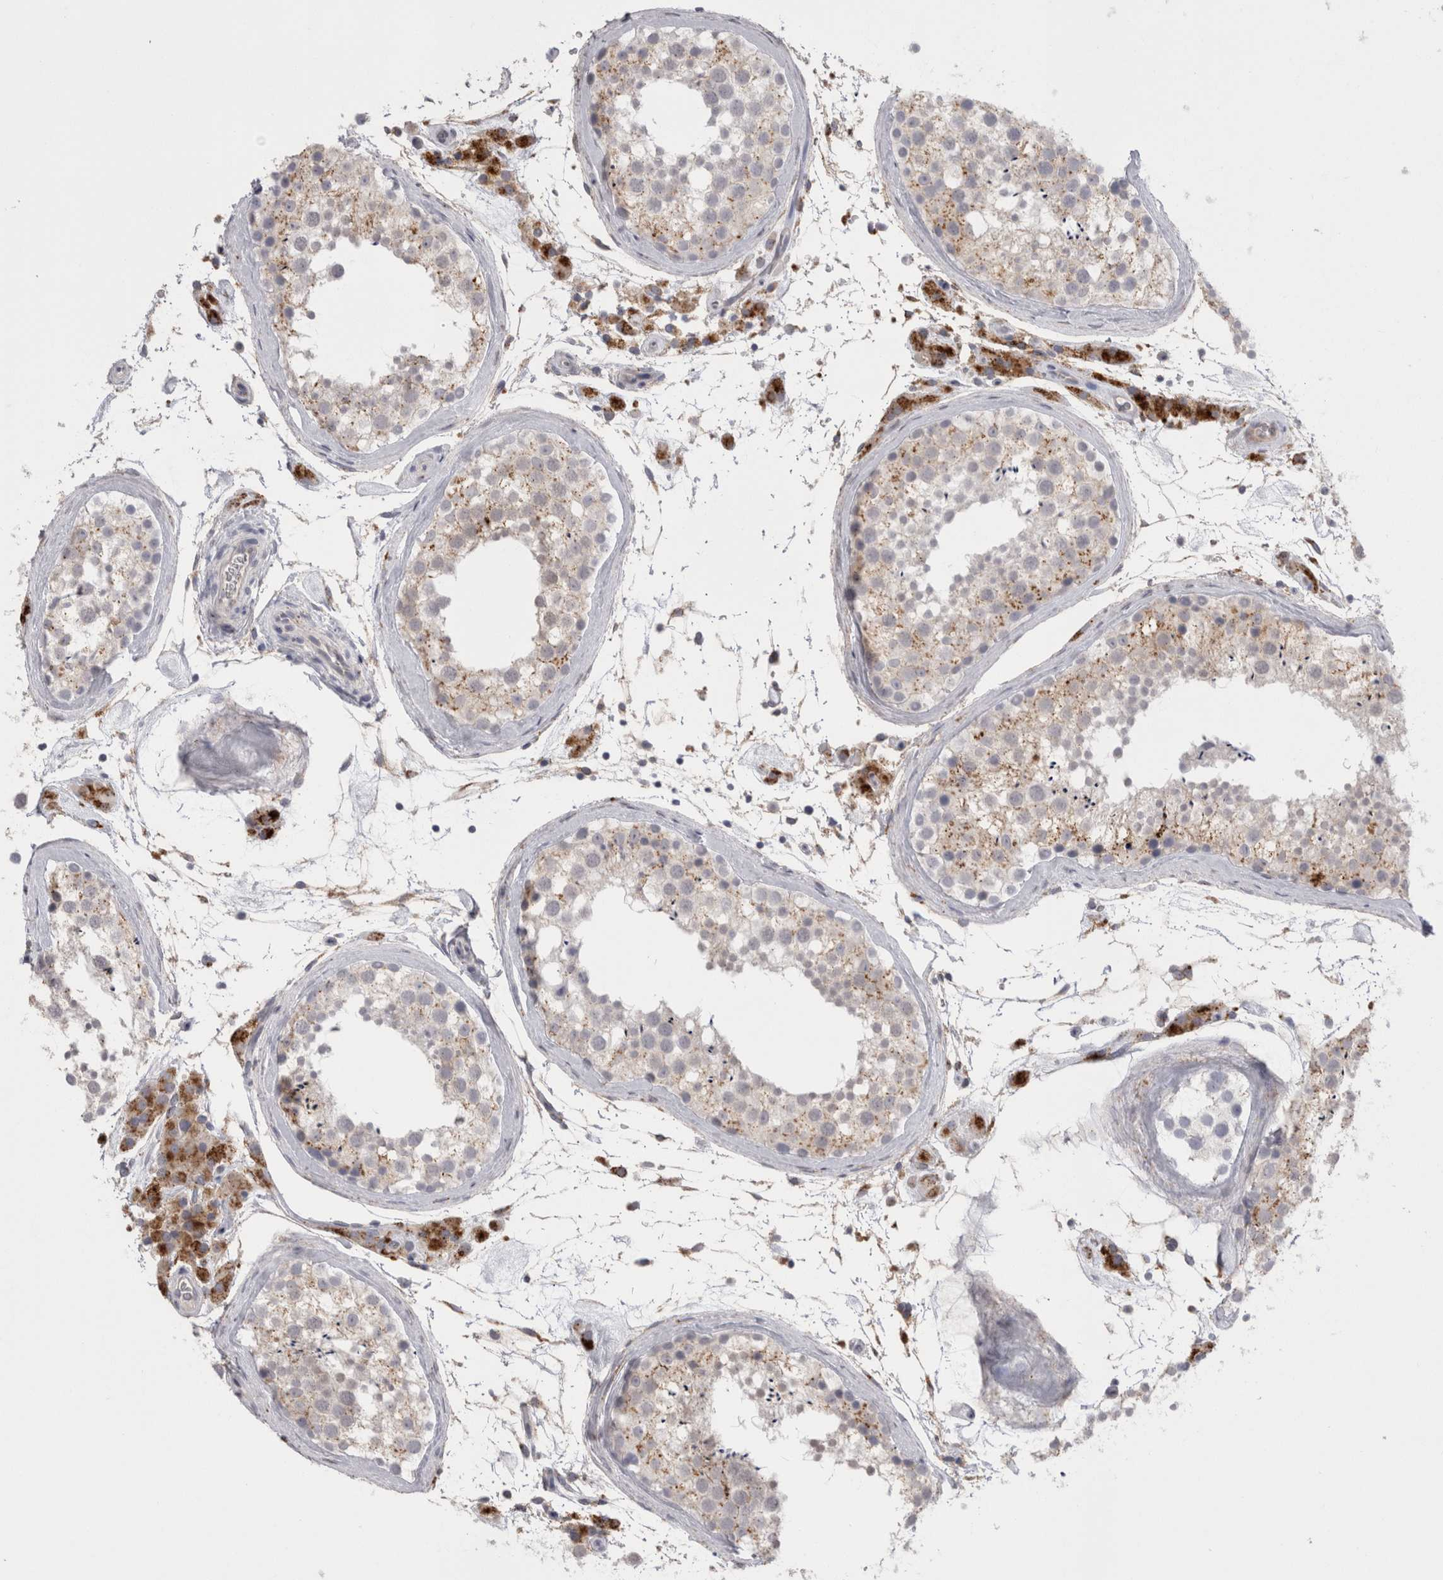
{"staining": {"intensity": "weak", "quantity": "25%-75%", "location": "cytoplasmic/membranous"}, "tissue": "testis", "cell_type": "Cells in seminiferous ducts", "image_type": "normal", "snomed": [{"axis": "morphology", "description": "Normal tissue, NOS"}, {"axis": "topography", "description": "Testis"}], "caption": "IHC of benign human testis displays low levels of weak cytoplasmic/membranous positivity in approximately 25%-75% of cells in seminiferous ducts. The staining is performed using DAB brown chromogen to label protein expression. The nuclei are counter-stained blue using hematoxylin.", "gene": "EPDR1", "patient": {"sex": "male", "age": 46}}